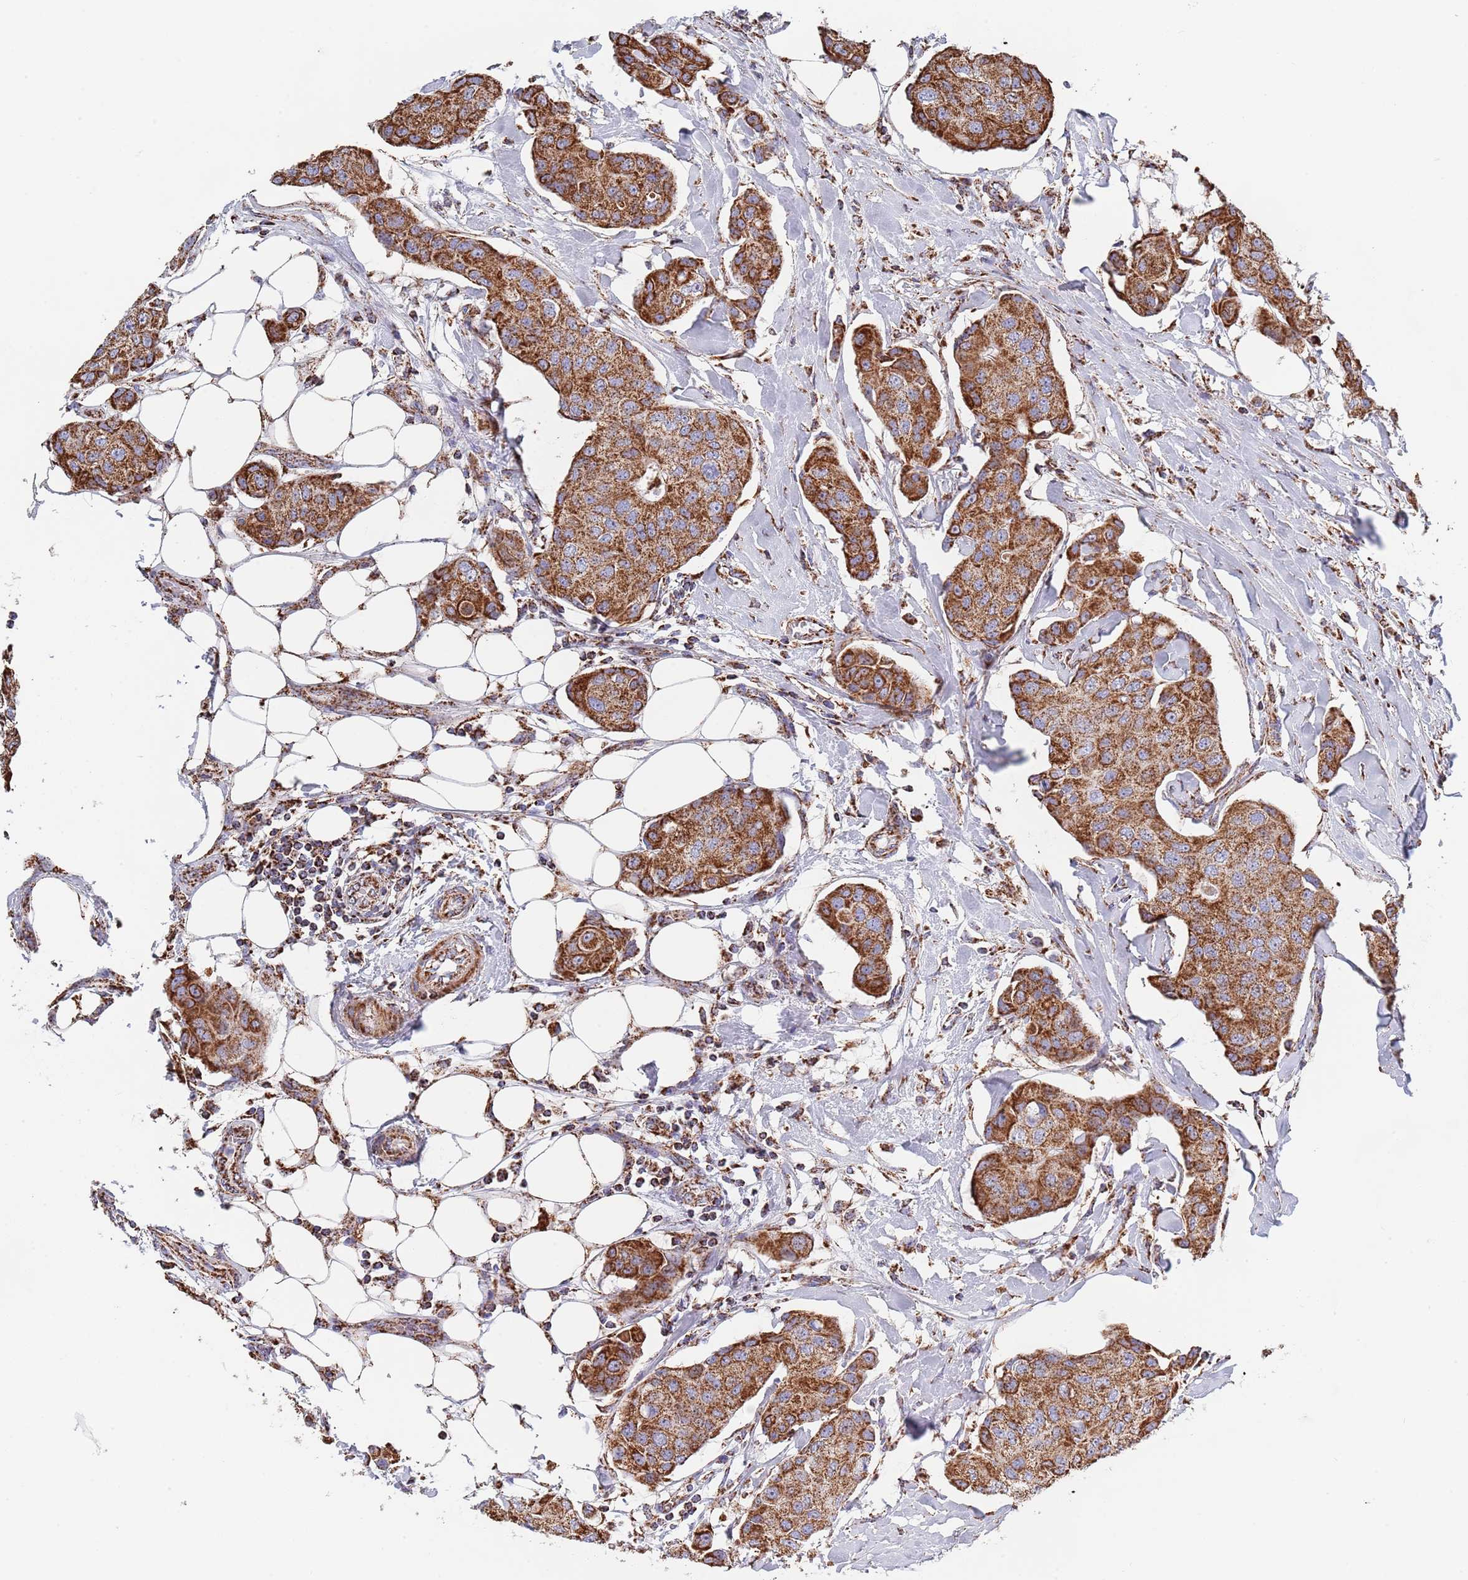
{"staining": {"intensity": "strong", "quantity": ">75%", "location": "cytoplasmic/membranous"}, "tissue": "breast cancer", "cell_type": "Tumor cells", "image_type": "cancer", "snomed": [{"axis": "morphology", "description": "Duct carcinoma"}, {"axis": "topography", "description": "Breast"}, {"axis": "topography", "description": "Lymph node"}], "caption": "Brown immunohistochemical staining in breast invasive ductal carcinoma exhibits strong cytoplasmic/membranous staining in about >75% of tumor cells.", "gene": "PGP", "patient": {"sex": "female", "age": 80}}